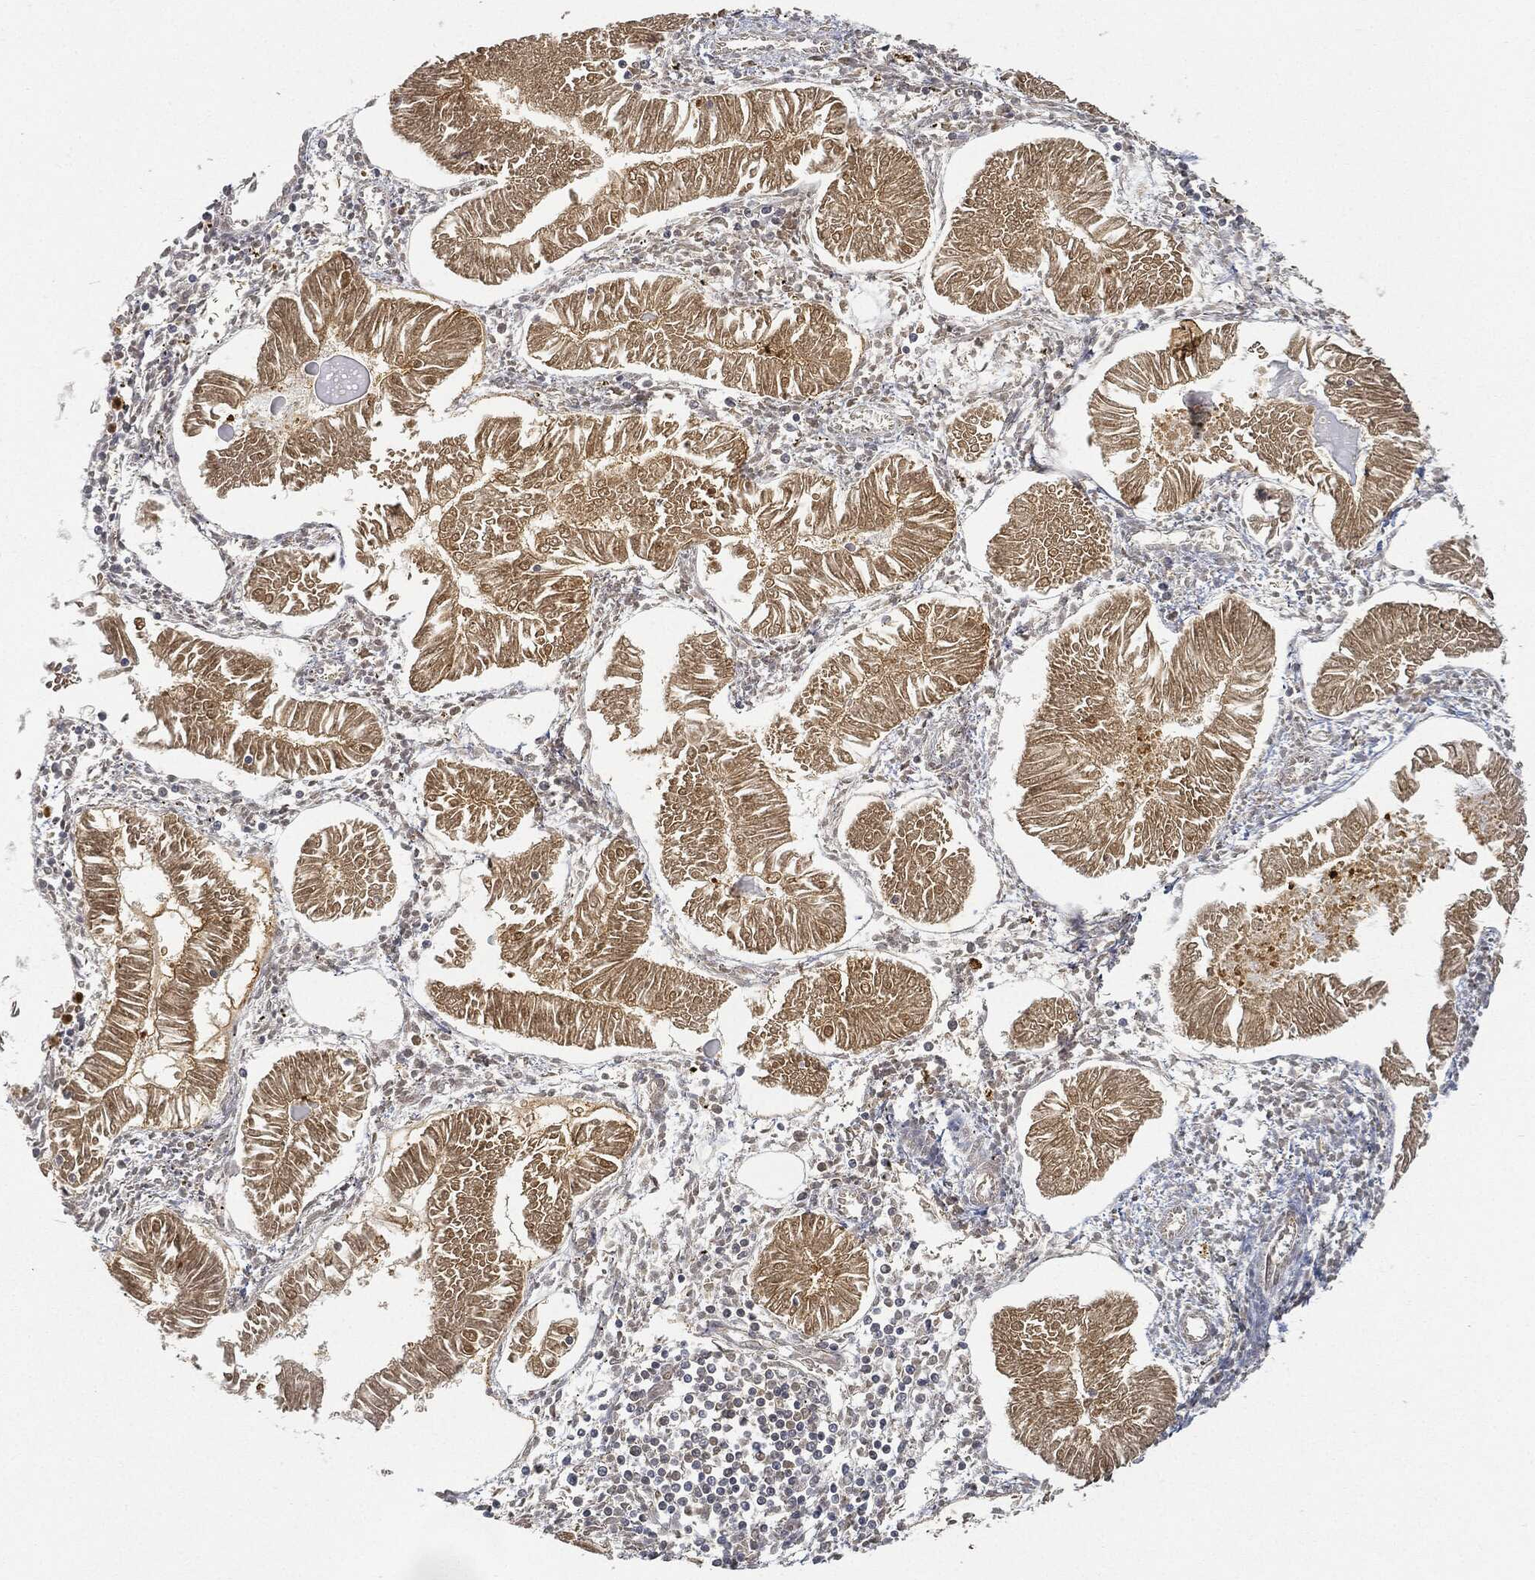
{"staining": {"intensity": "moderate", "quantity": "25%-75%", "location": "cytoplasmic/membranous,nuclear"}, "tissue": "endometrial cancer", "cell_type": "Tumor cells", "image_type": "cancer", "snomed": [{"axis": "morphology", "description": "Adenocarcinoma, NOS"}, {"axis": "topography", "description": "Endometrium"}], "caption": "Immunohistochemistry (IHC) of endometrial adenocarcinoma displays medium levels of moderate cytoplasmic/membranous and nuclear positivity in about 25%-75% of tumor cells.", "gene": "CIB1", "patient": {"sex": "female", "age": 53}}